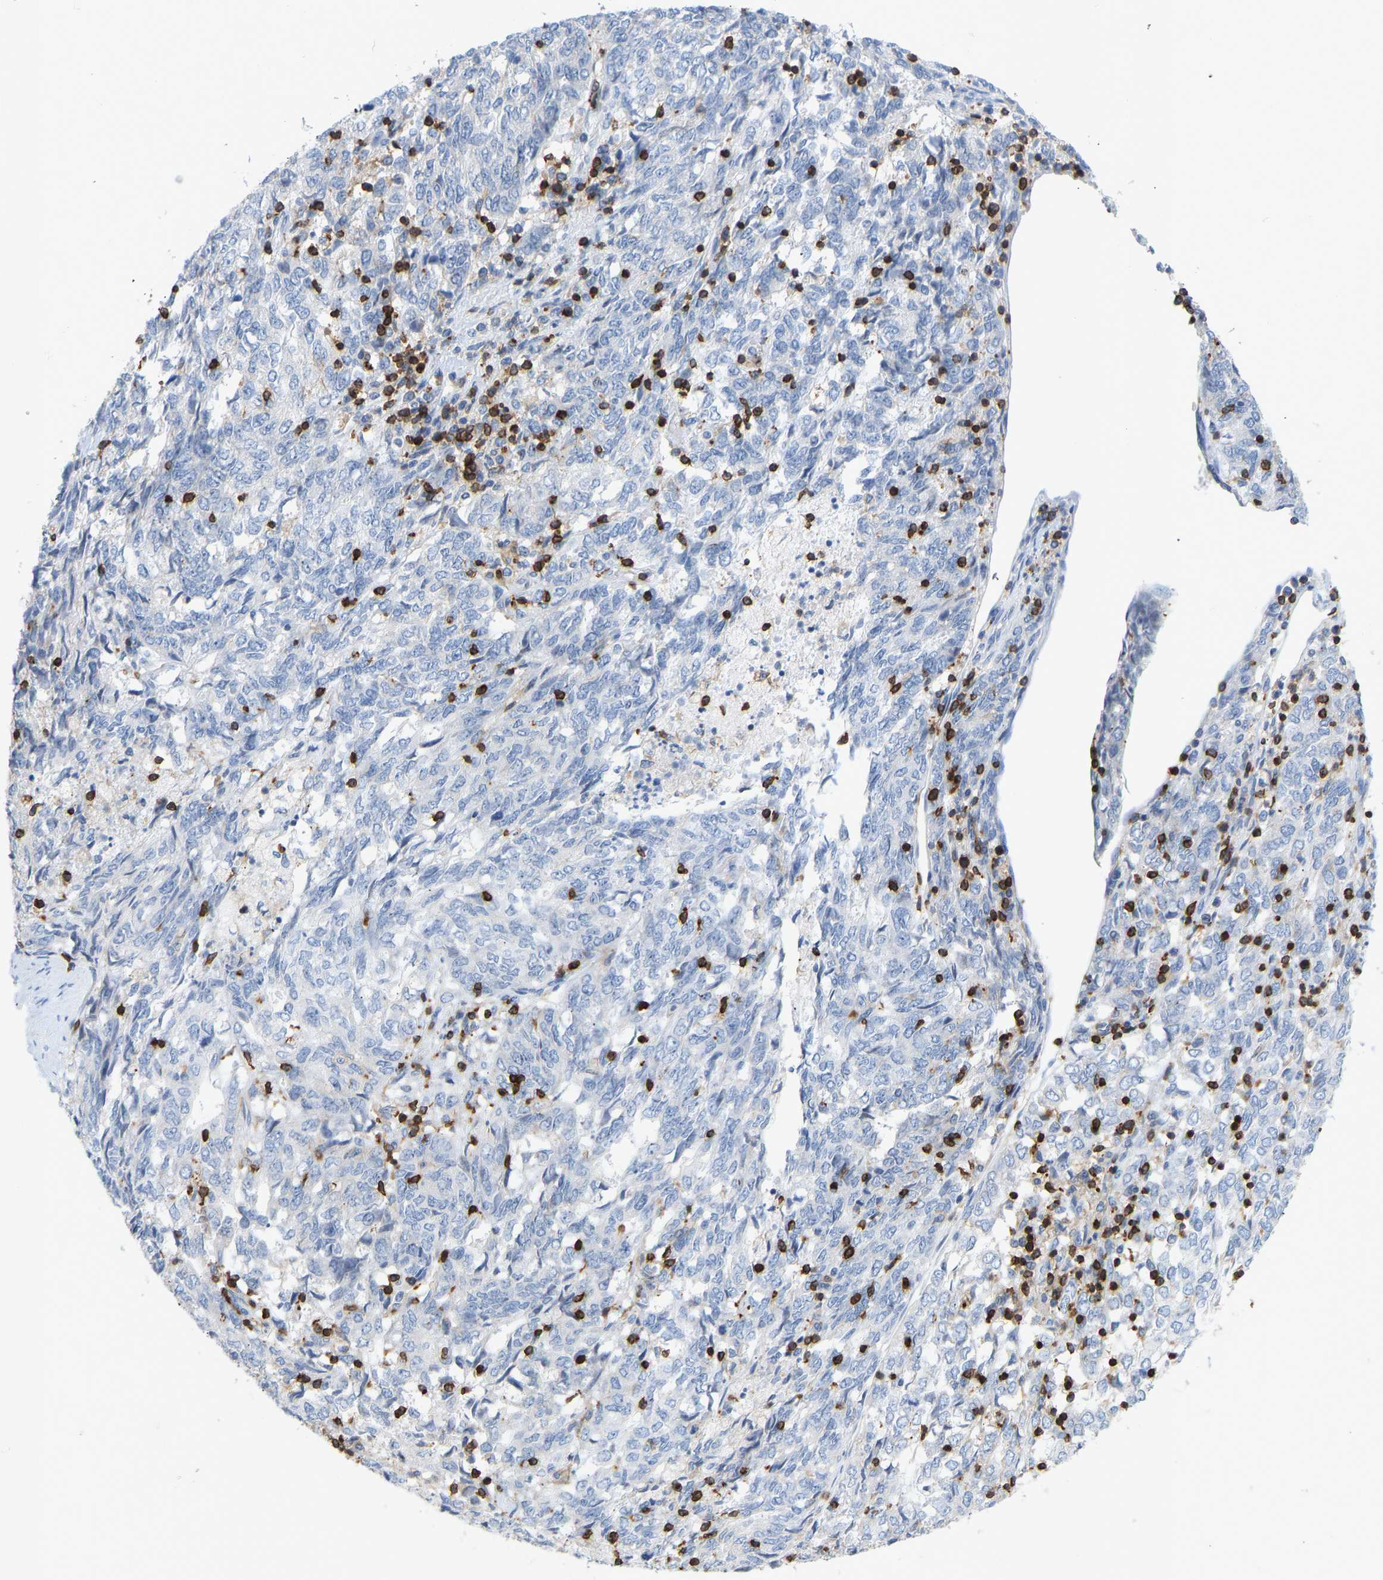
{"staining": {"intensity": "negative", "quantity": "none", "location": "none"}, "tissue": "endometrial cancer", "cell_type": "Tumor cells", "image_type": "cancer", "snomed": [{"axis": "morphology", "description": "Adenocarcinoma, NOS"}, {"axis": "topography", "description": "Endometrium"}], "caption": "DAB immunohistochemical staining of human adenocarcinoma (endometrial) displays no significant expression in tumor cells.", "gene": "EVL", "patient": {"sex": "female", "age": 80}}